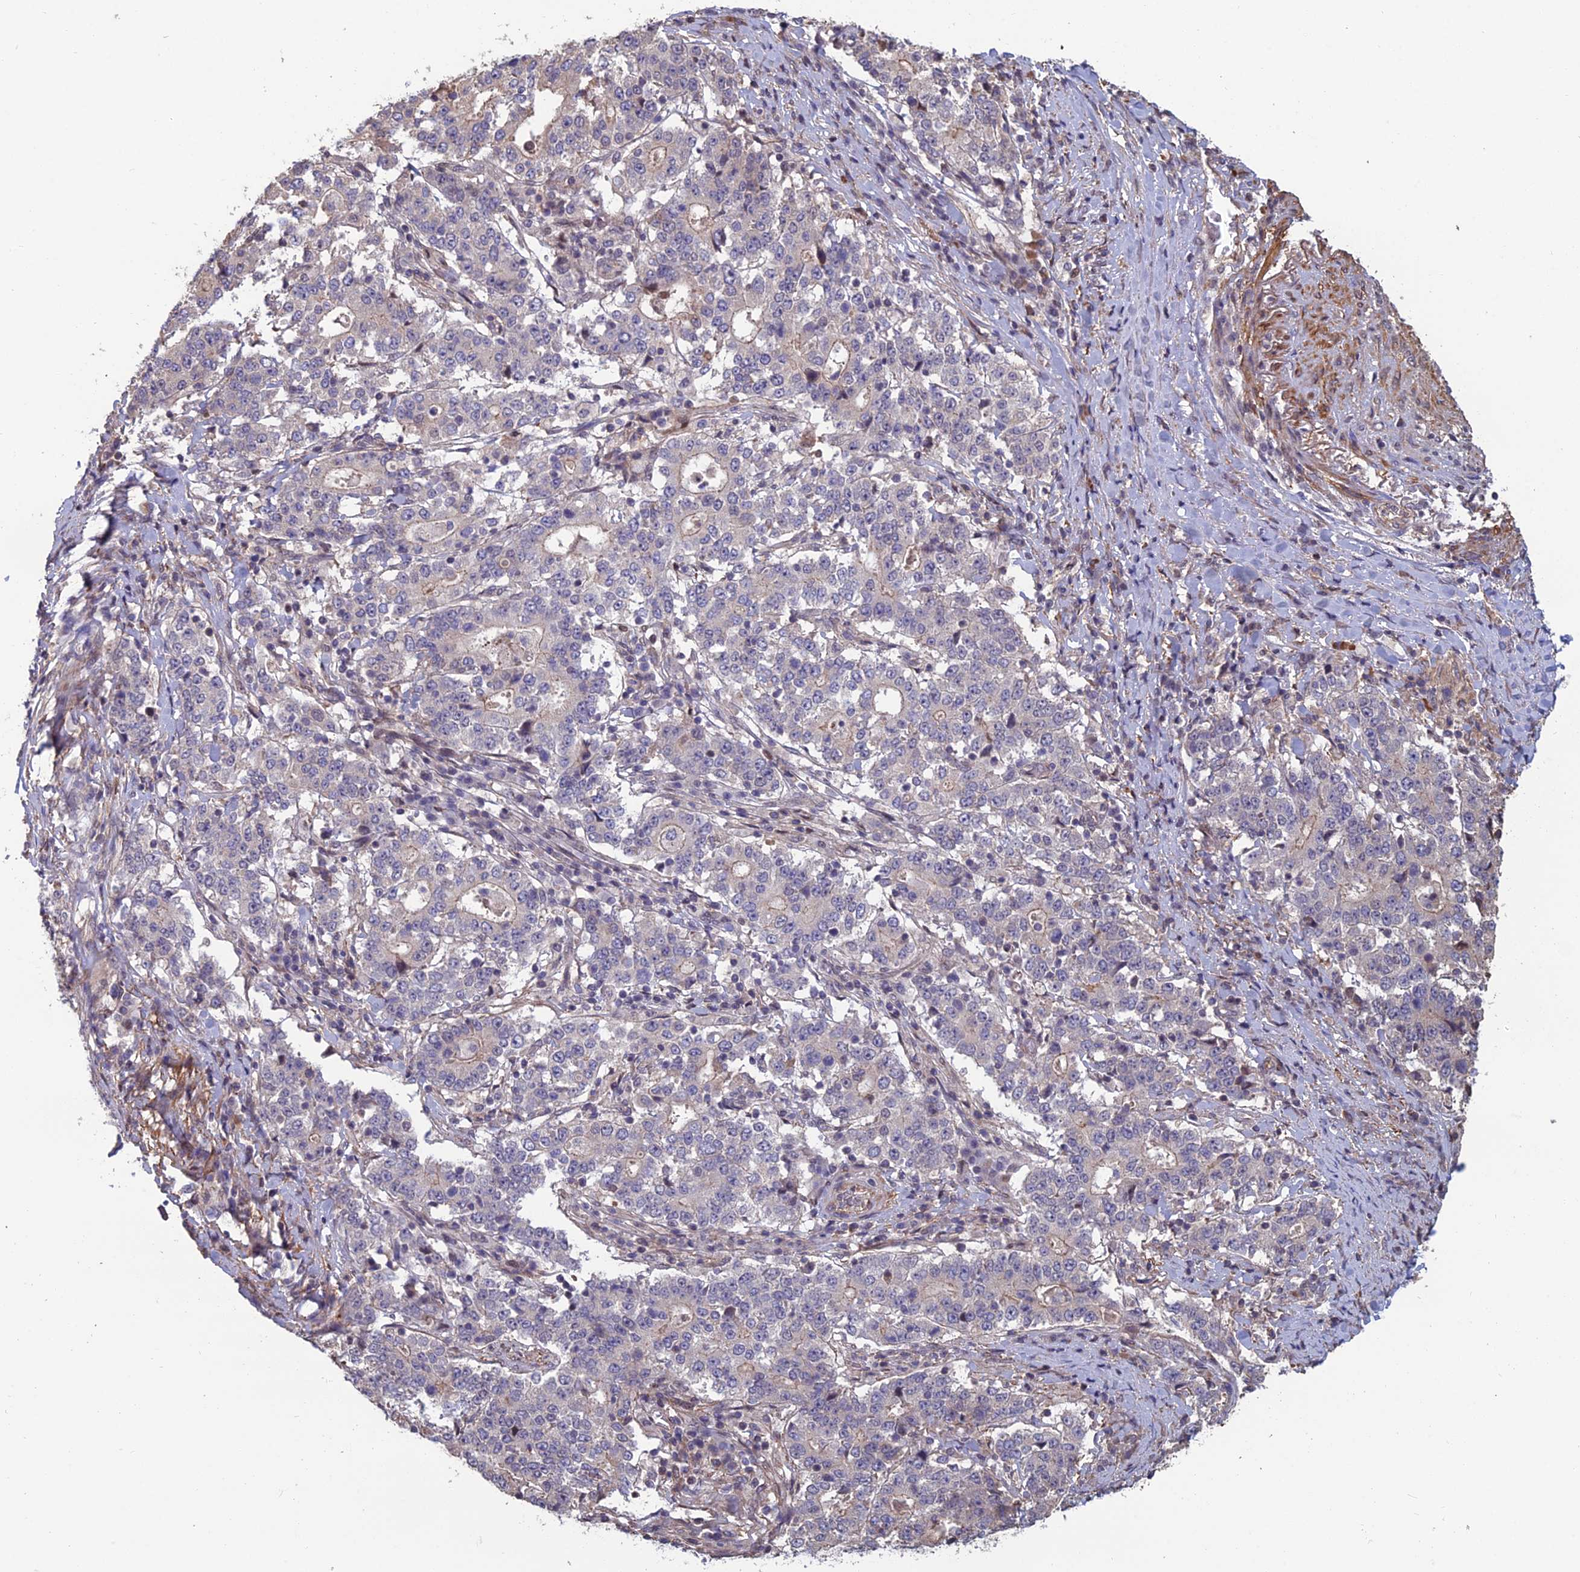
{"staining": {"intensity": "weak", "quantity": "<25%", "location": "cytoplasmic/membranous"}, "tissue": "stomach cancer", "cell_type": "Tumor cells", "image_type": "cancer", "snomed": [{"axis": "morphology", "description": "Adenocarcinoma, NOS"}, {"axis": "topography", "description": "Stomach"}], "caption": "The histopathology image displays no significant expression in tumor cells of stomach adenocarcinoma. The staining was performed using DAB (3,3'-diaminobenzidine) to visualize the protein expression in brown, while the nuclei were stained in blue with hematoxylin (Magnification: 20x).", "gene": "CCDC183", "patient": {"sex": "male", "age": 59}}